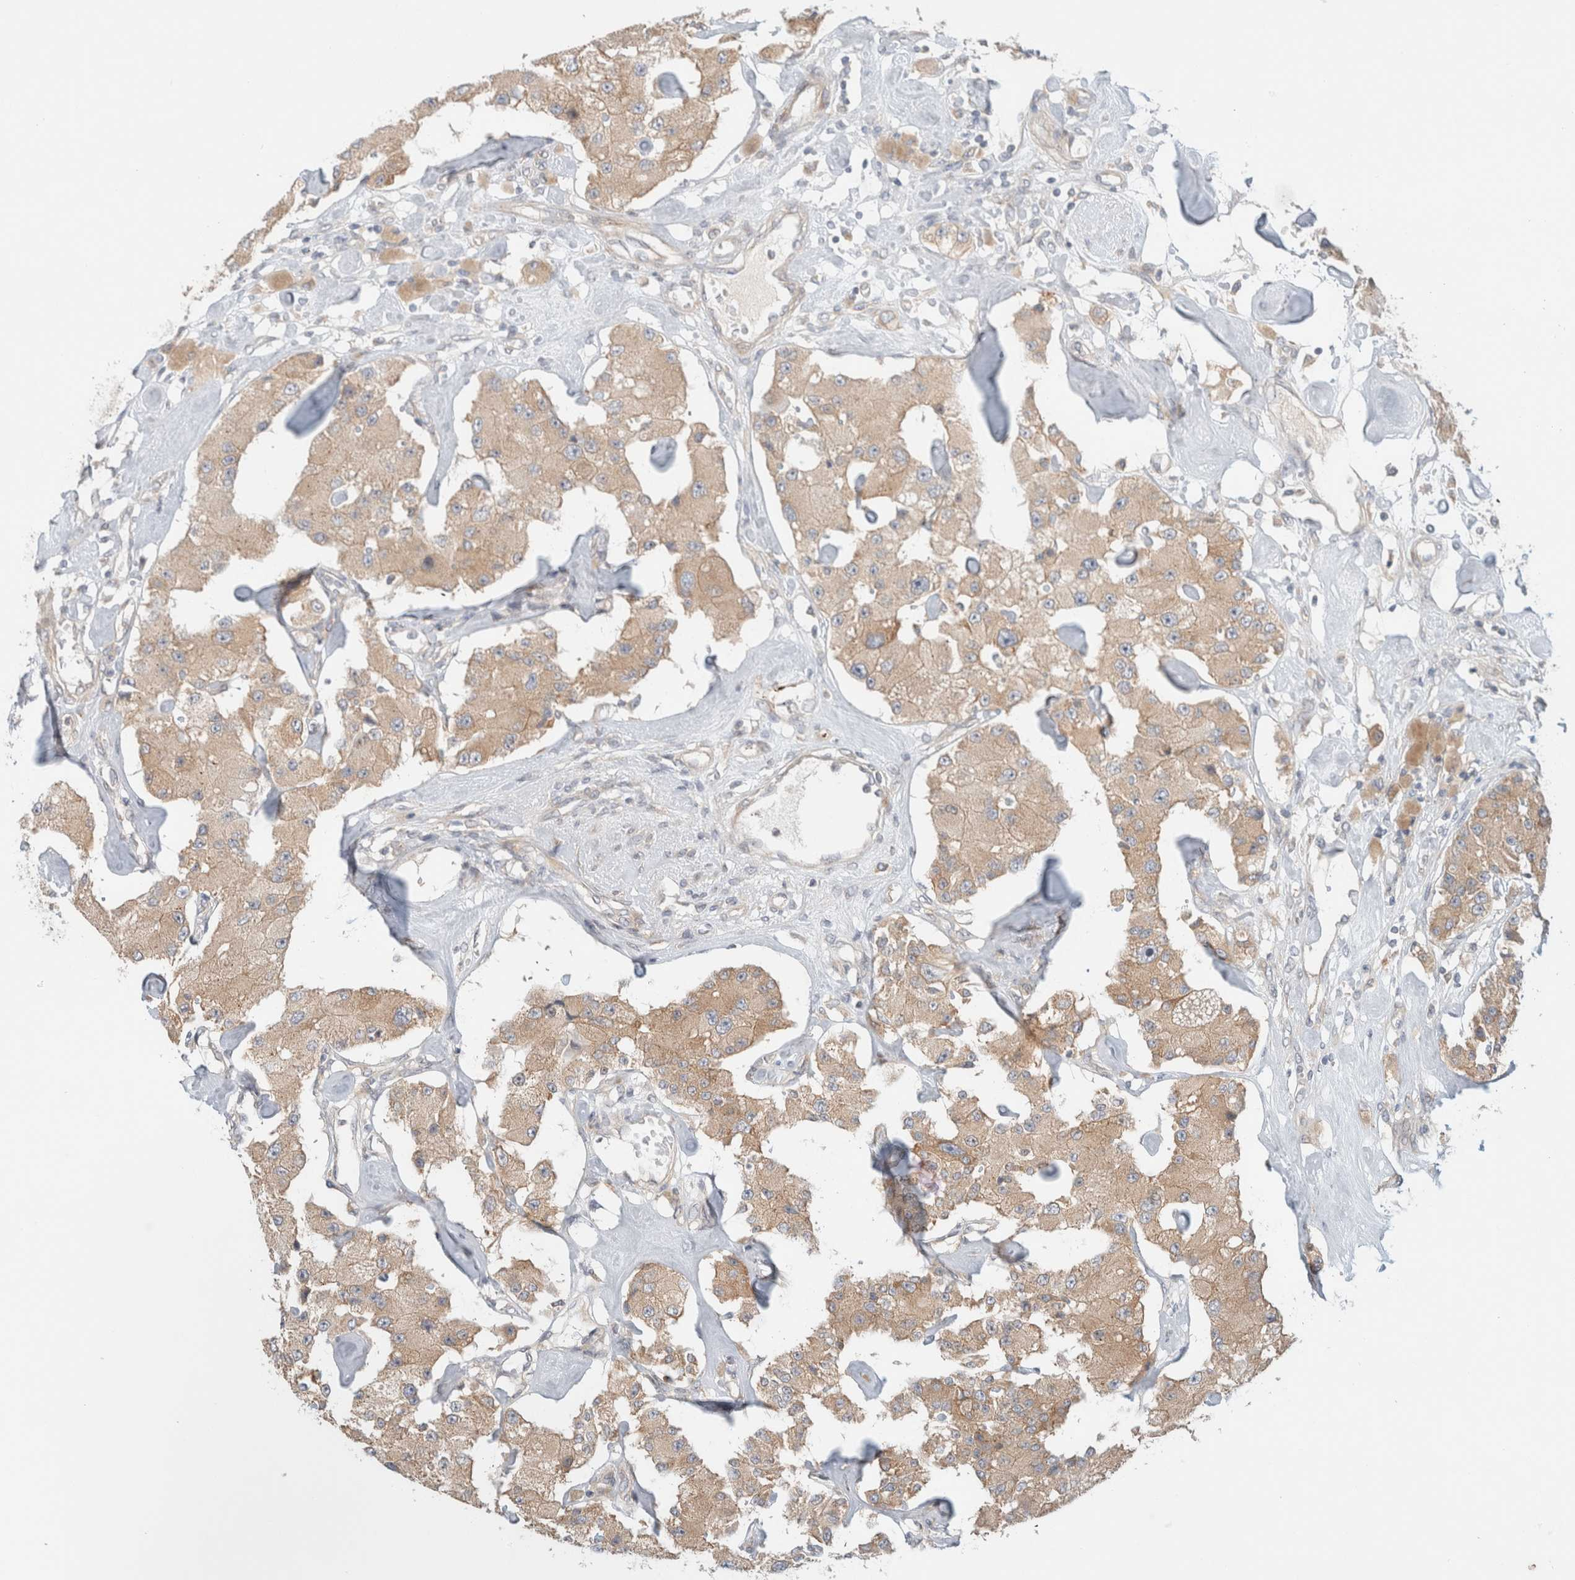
{"staining": {"intensity": "weak", "quantity": ">75%", "location": "cytoplasmic/membranous"}, "tissue": "carcinoid", "cell_type": "Tumor cells", "image_type": "cancer", "snomed": [{"axis": "morphology", "description": "Carcinoid, malignant, NOS"}, {"axis": "topography", "description": "Pancreas"}], "caption": "Immunohistochemistry of carcinoid reveals low levels of weak cytoplasmic/membranous expression in about >75% of tumor cells. Nuclei are stained in blue.", "gene": "MARK3", "patient": {"sex": "male", "age": 41}}